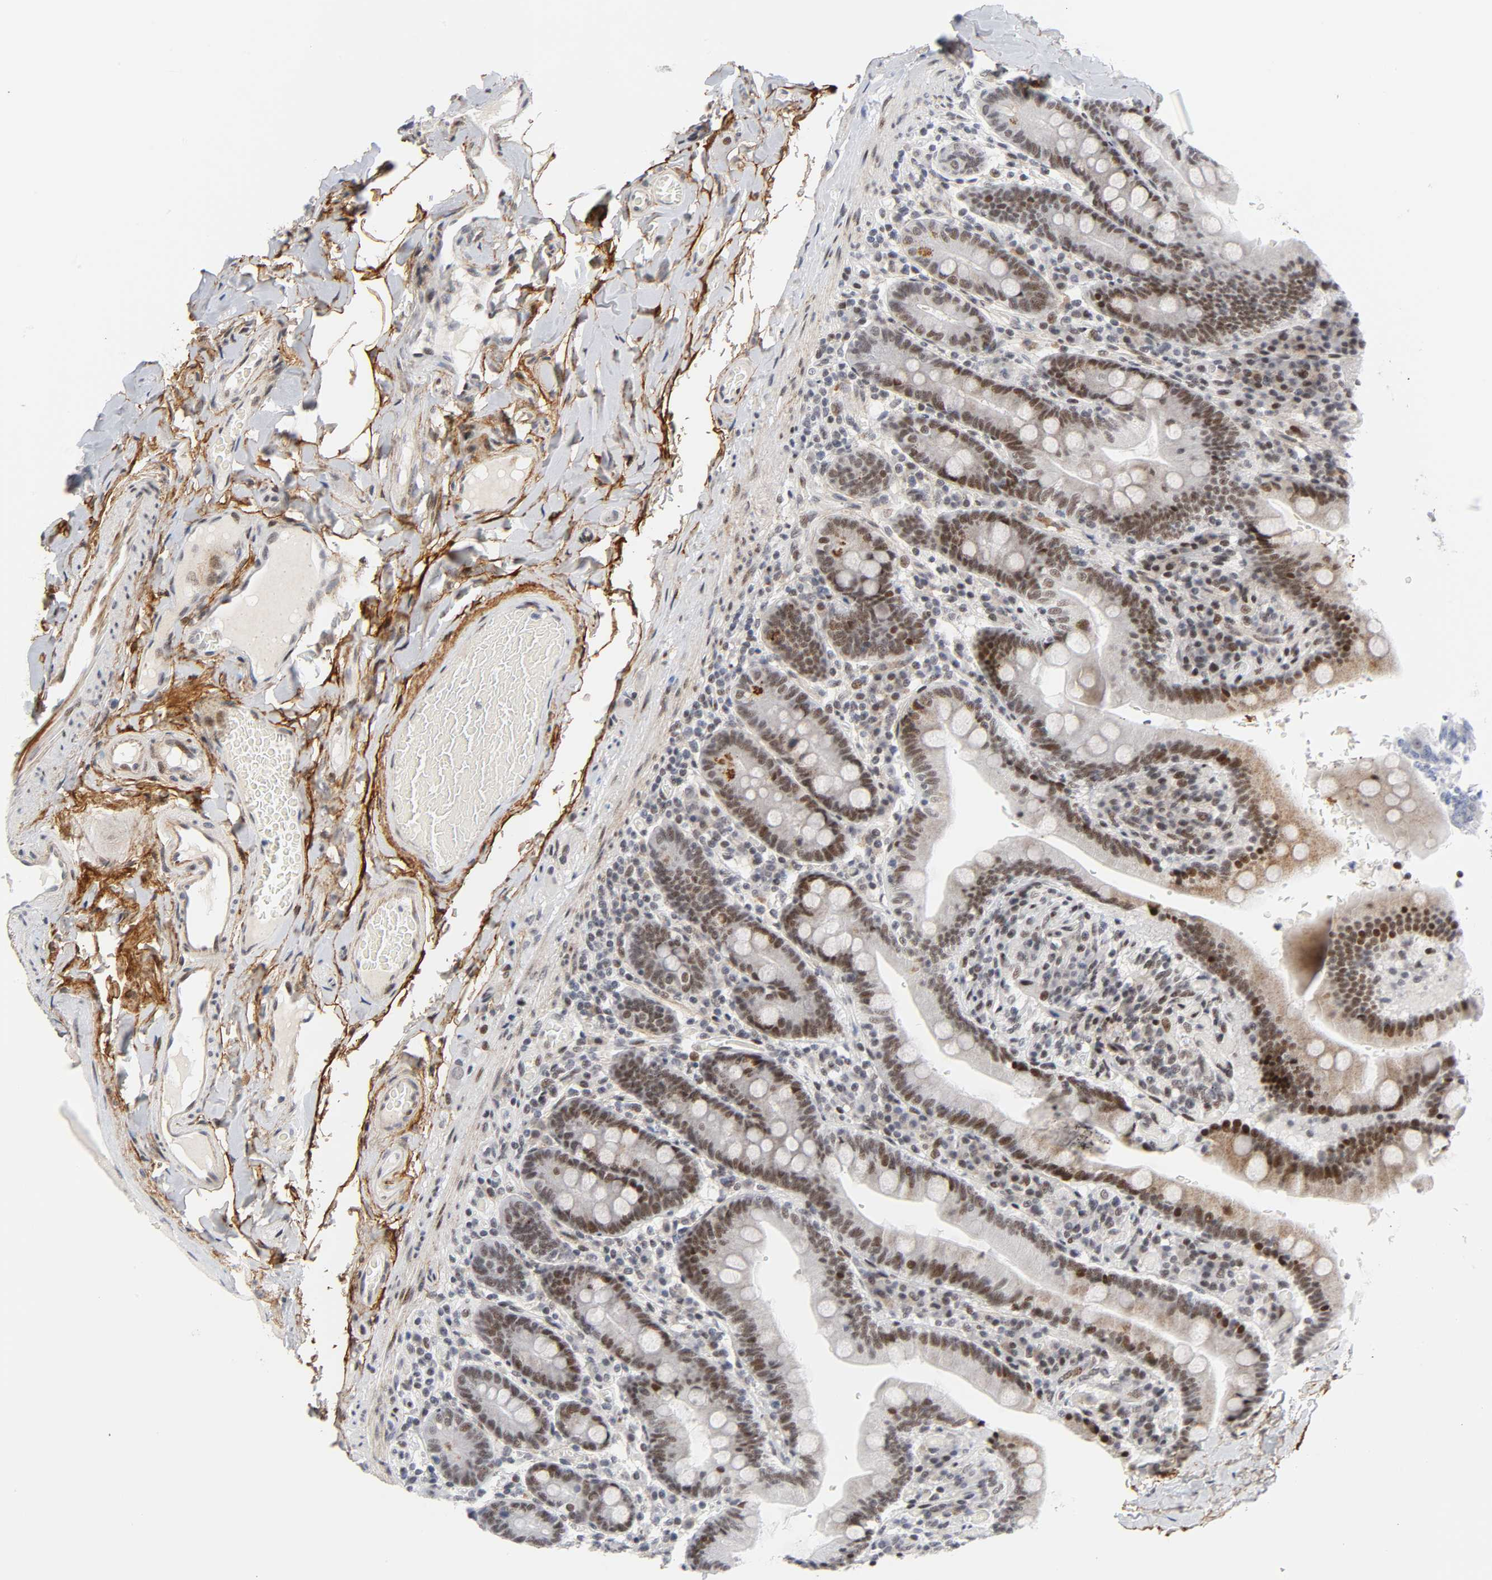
{"staining": {"intensity": "moderate", "quantity": ">75%", "location": "nuclear"}, "tissue": "duodenum", "cell_type": "Glandular cells", "image_type": "normal", "snomed": [{"axis": "morphology", "description": "Normal tissue, NOS"}, {"axis": "topography", "description": "Duodenum"}], "caption": "Glandular cells show medium levels of moderate nuclear positivity in approximately >75% of cells in normal human duodenum.", "gene": "DIDO1", "patient": {"sex": "male", "age": 66}}